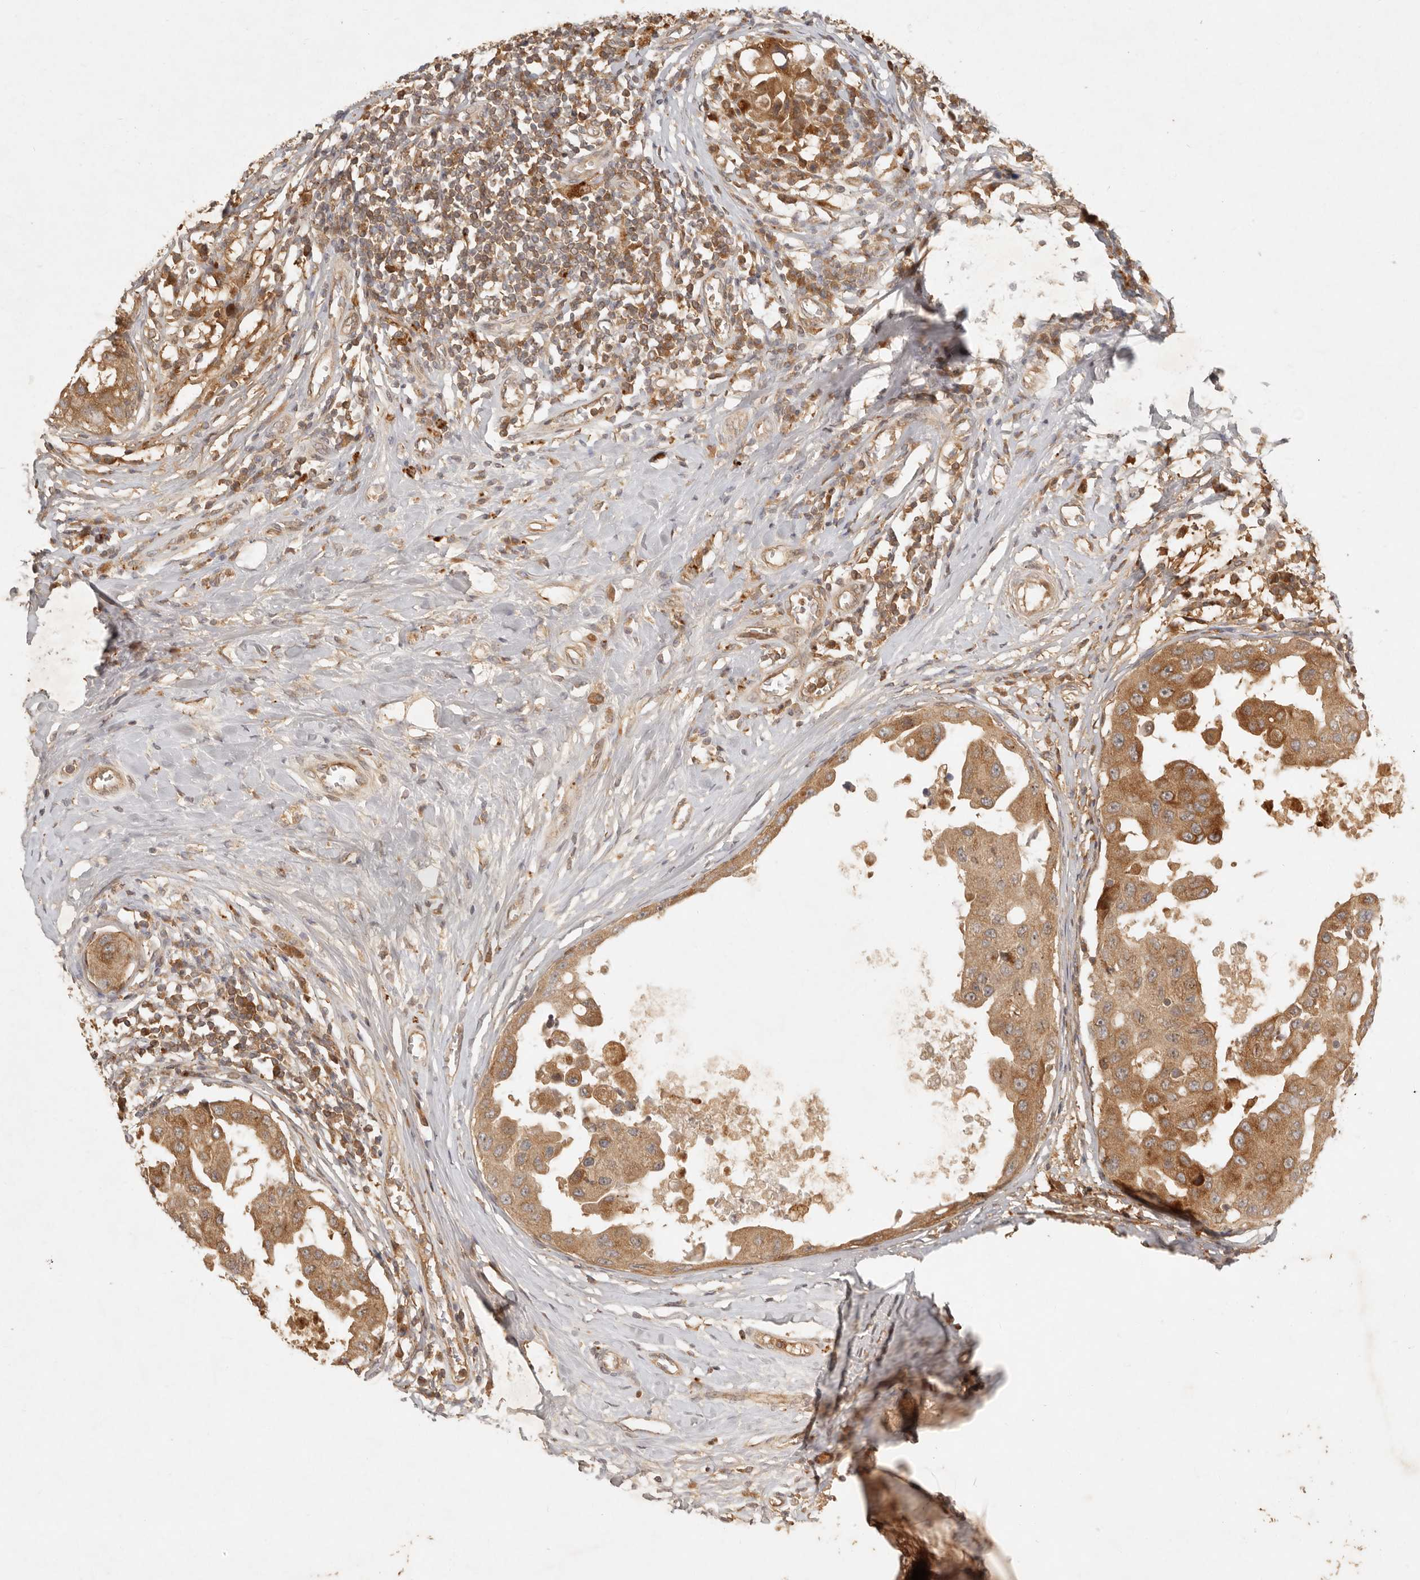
{"staining": {"intensity": "moderate", "quantity": ">75%", "location": "cytoplasmic/membranous"}, "tissue": "breast cancer", "cell_type": "Tumor cells", "image_type": "cancer", "snomed": [{"axis": "morphology", "description": "Duct carcinoma"}, {"axis": "topography", "description": "Breast"}], "caption": "High-magnification brightfield microscopy of breast cancer stained with DAB (brown) and counterstained with hematoxylin (blue). tumor cells exhibit moderate cytoplasmic/membranous staining is appreciated in approximately>75% of cells.", "gene": "ANKRD61", "patient": {"sex": "female", "age": 27}}